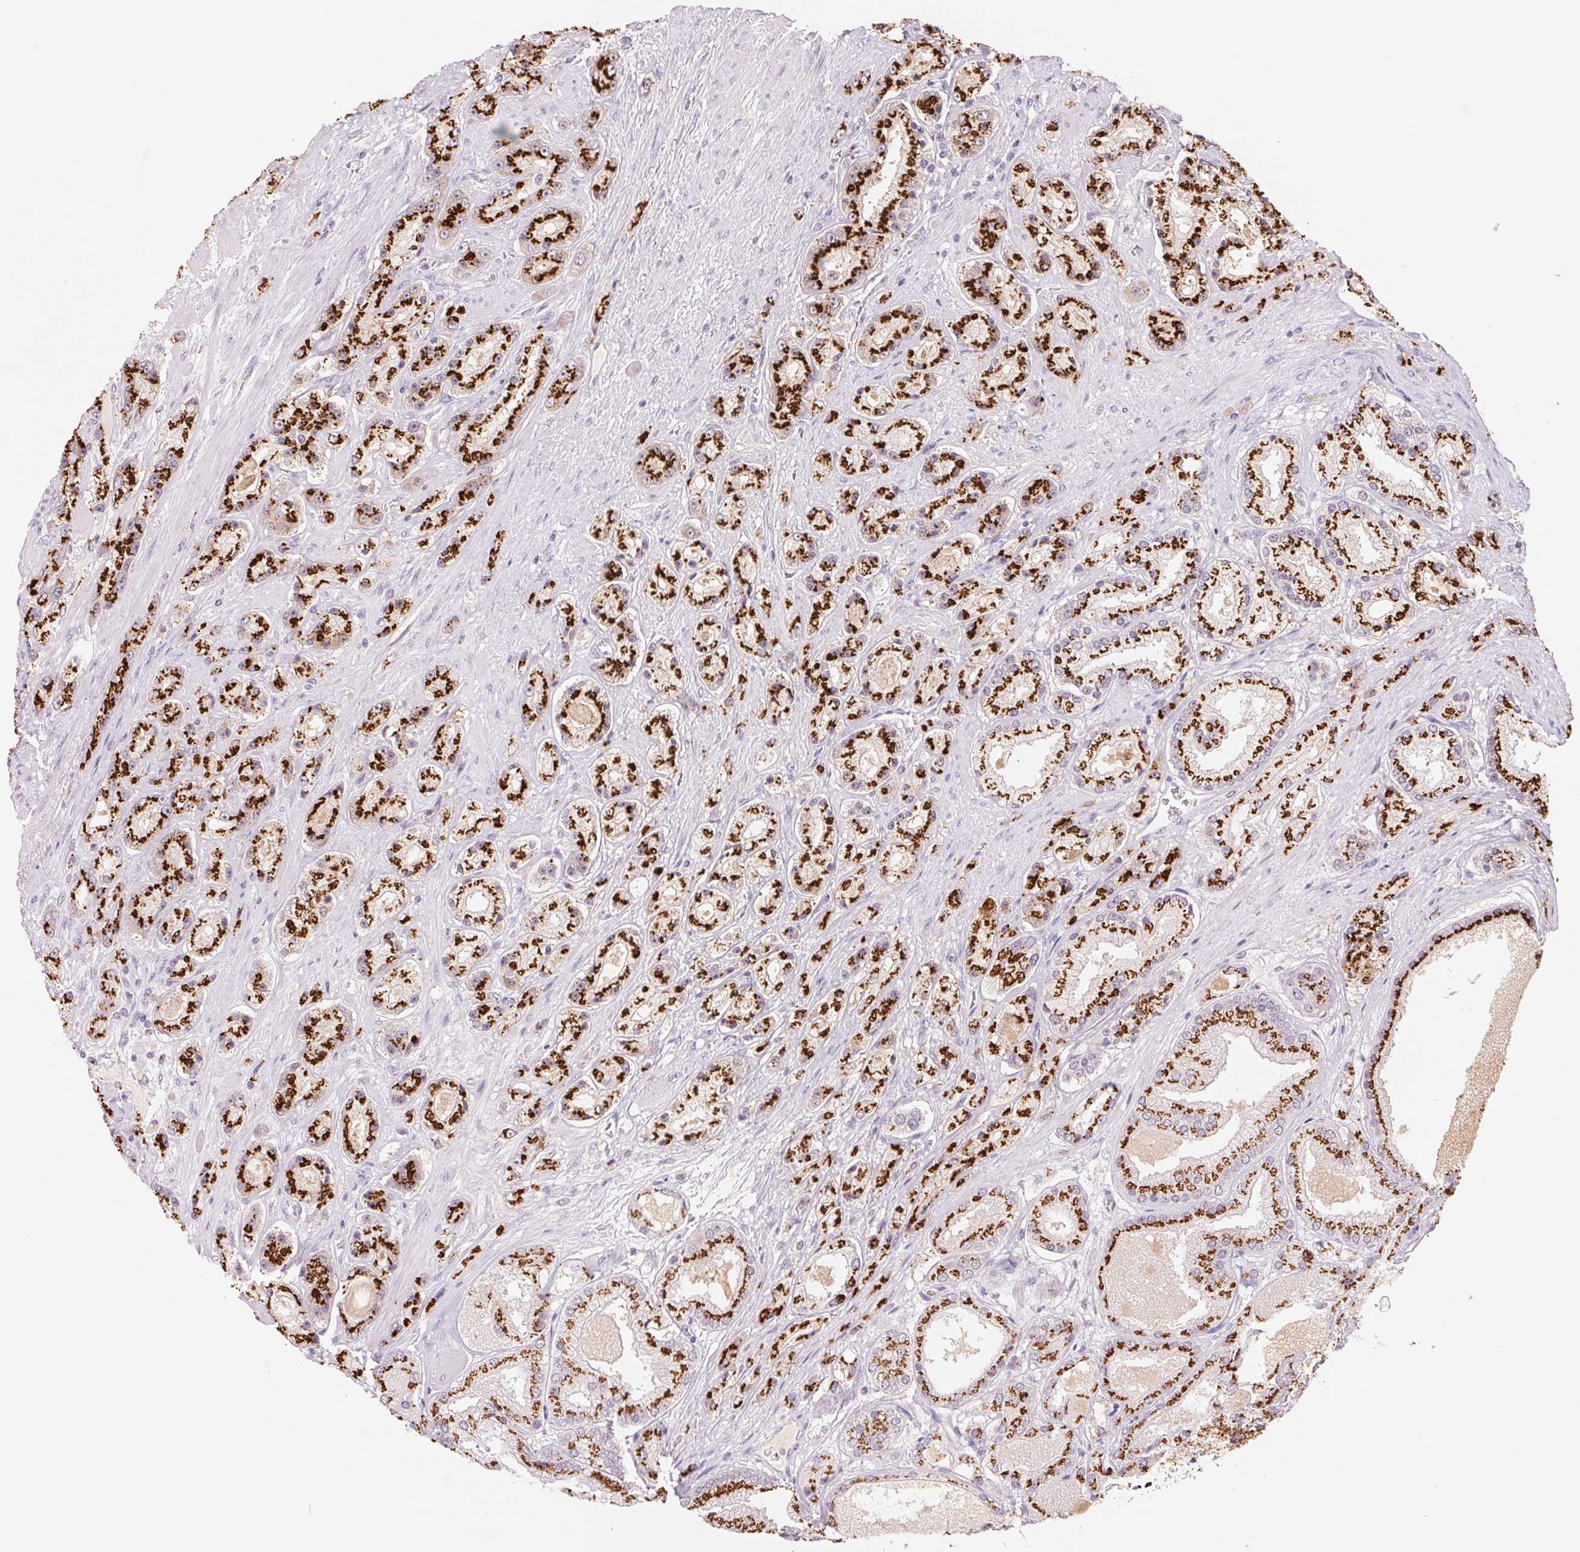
{"staining": {"intensity": "strong", "quantity": ">75%", "location": "cytoplasmic/membranous"}, "tissue": "prostate cancer", "cell_type": "Tumor cells", "image_type": "cancer", "snomed": [{"axis": "morphology", "description": "Adenocarcinoma, High grade"}, {"axis": "topography", "description": "Prostate"}], "caption": "Protein expression analysis of high-grade adenocarcinoma (prostate) exhibits strong cytoplasmic/membranous positivity in approximately >75% of tumor cells. The staining was performed using DAB, with brown indicating positive protein expression. Nuclei are stained blue with hematoxylin.", "gene": "GALNT7", "patient": {"sex": "male", "age": 67}}